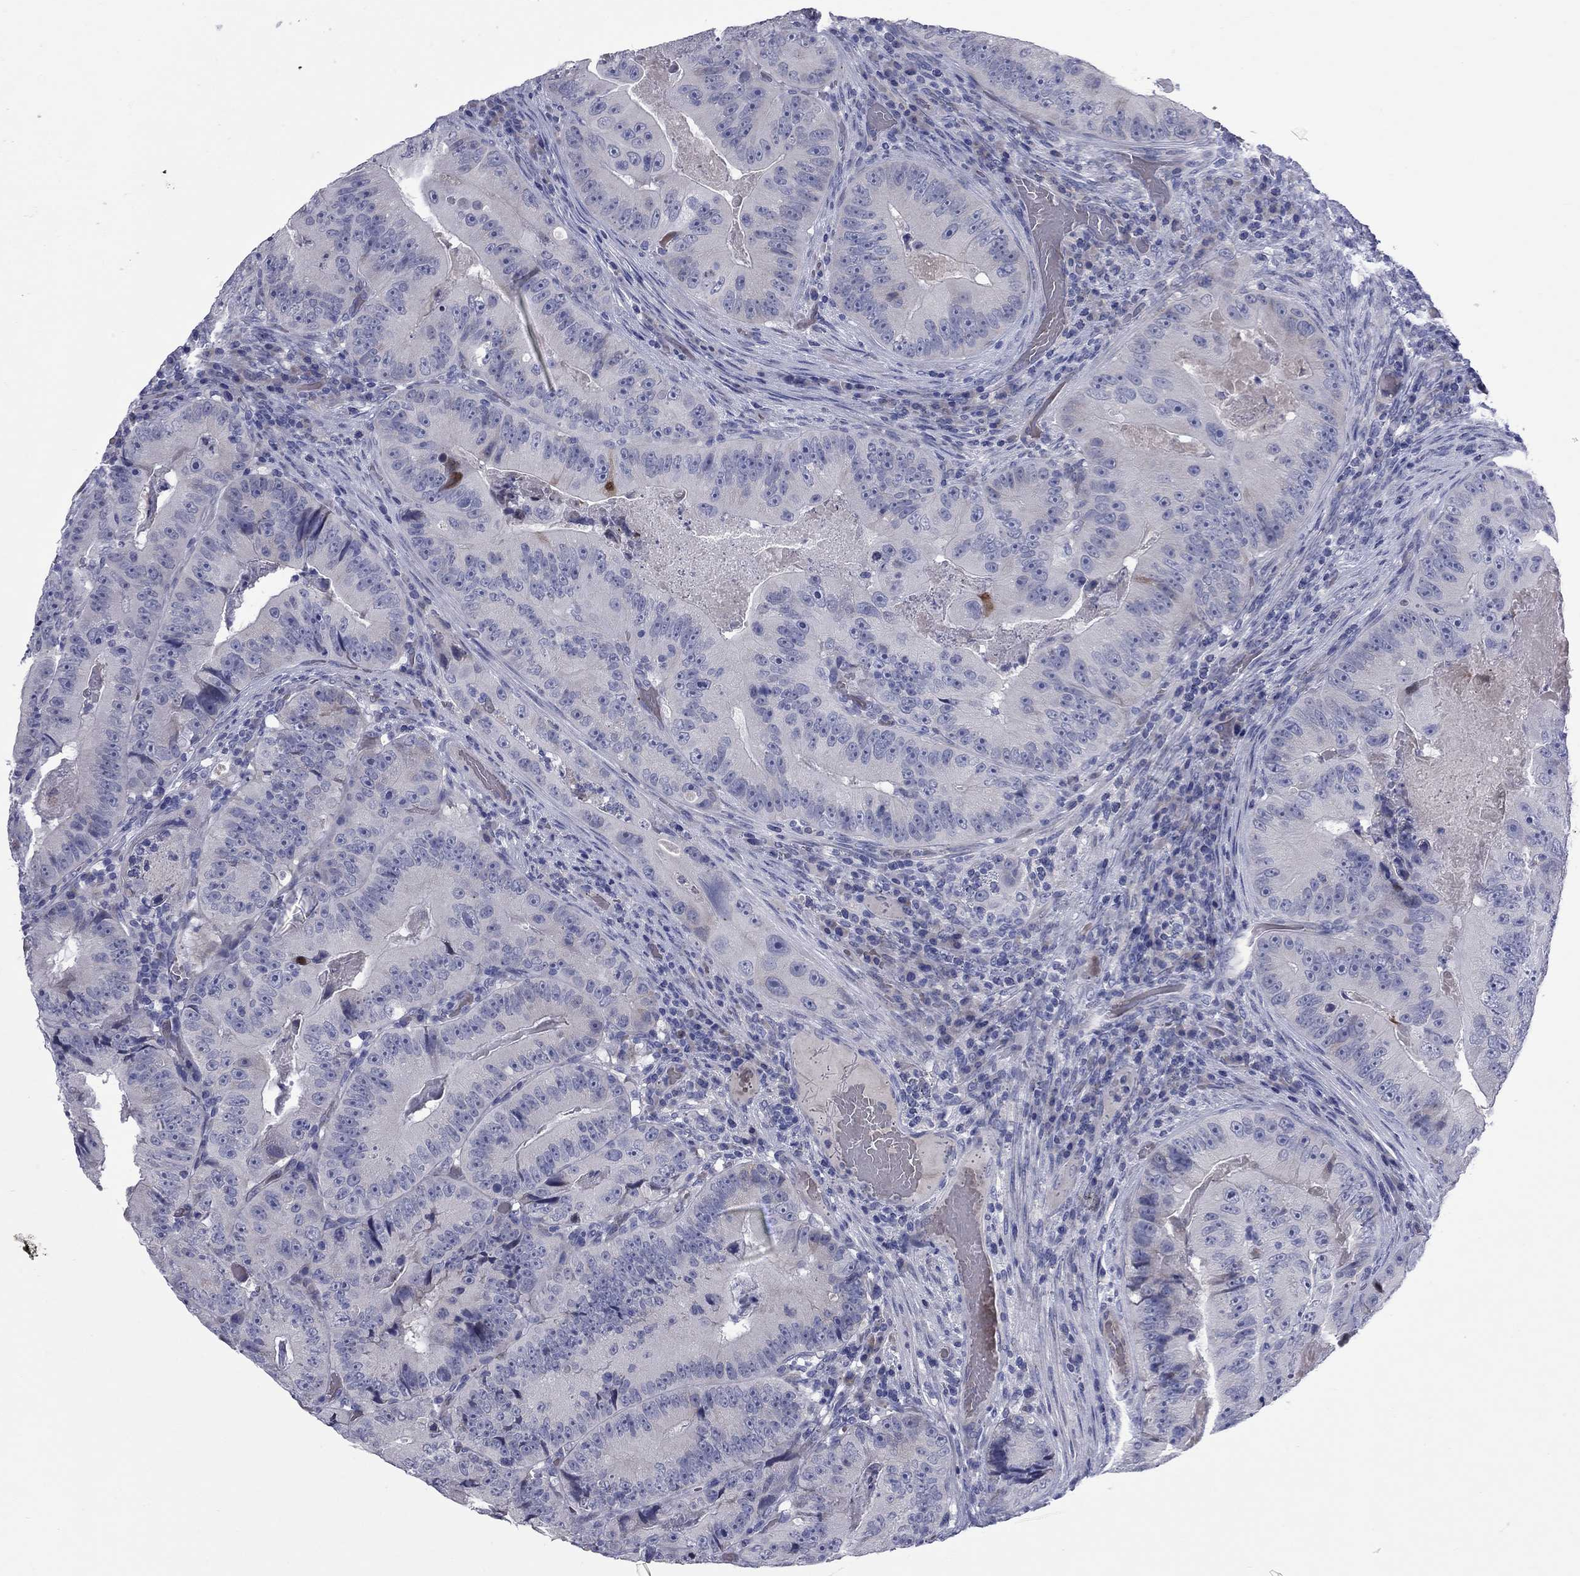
{"staining": {"intensity": "negative", "quantity": "none", "location": "none"}, "tissue": "colorectal cancer", "cell_type": "Tumor cells", "image_type": "cancer", "snomed": [{"axis": "morphology", "description": "Adenocarcinoma, NOS"}, {"axis": "topography", "description": "Colon"}], "caption": "Tumor cells are negative for brown protein staining in colorectal adenocarcinoma.", "gene": "UNC119B", "patient": {"sex": "female", "age": 86}}